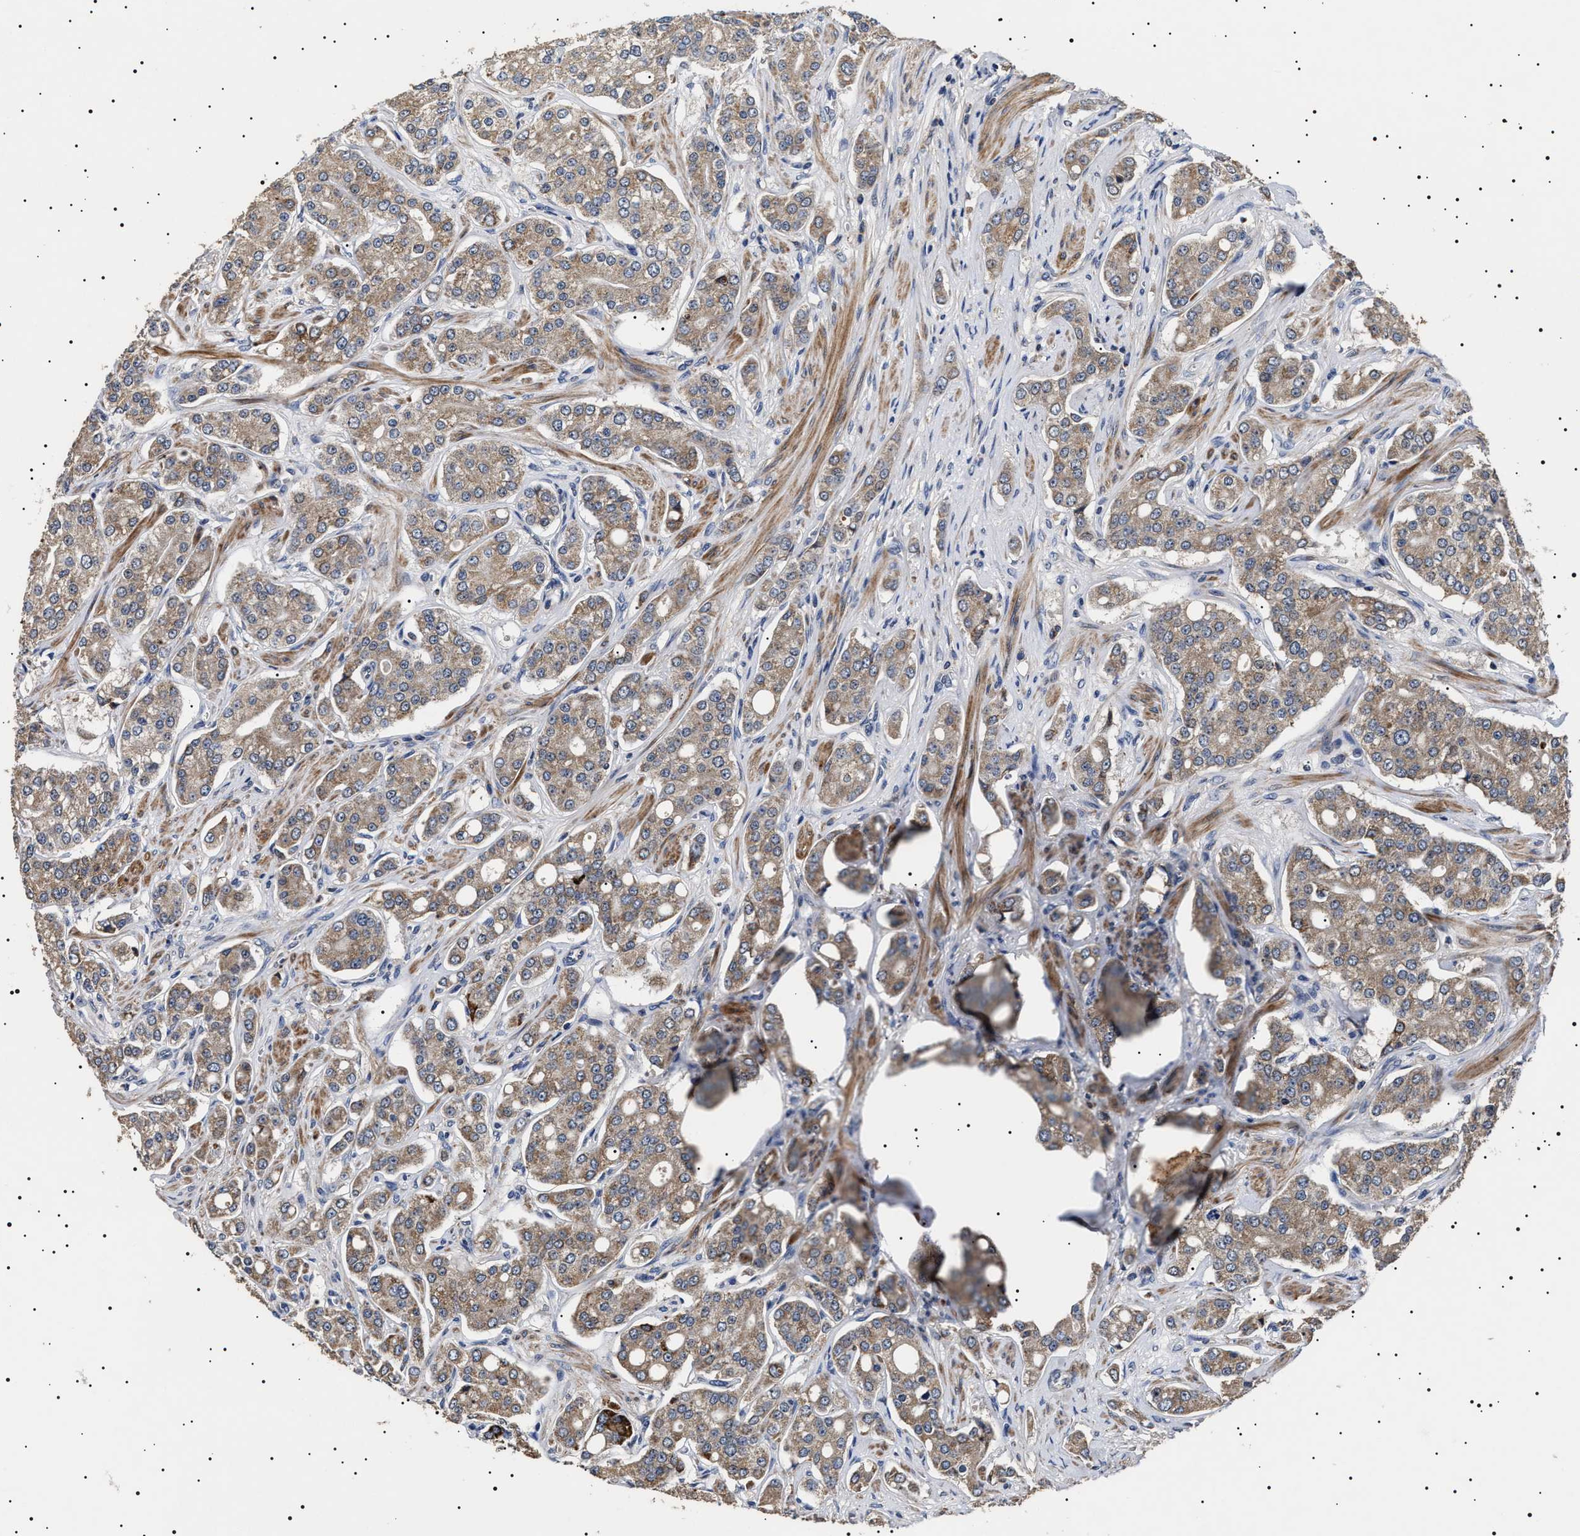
{"staining": {"intensity": "weak", "quantity": ">75%", "location": "cytoplasmic/membranous"}, "tissue": "prostate cancer", "cell_type": "Tumor cells", "image_type": "cancer", "snomed": [{"axis": "morphology", "description": "Adenocarcinoma, High grade"}, {"axis": "topography", "description": "Prostate"}], "caption": "Human prostate cancer (adenocarcinoma (high-grade)) stained for a protein (brown) displays weak cytoplasmic/membranous positive expression in approximately >75% of tumor cells.", "gene": "RAB34", "patient": {"sex": "male", "age": 71}}